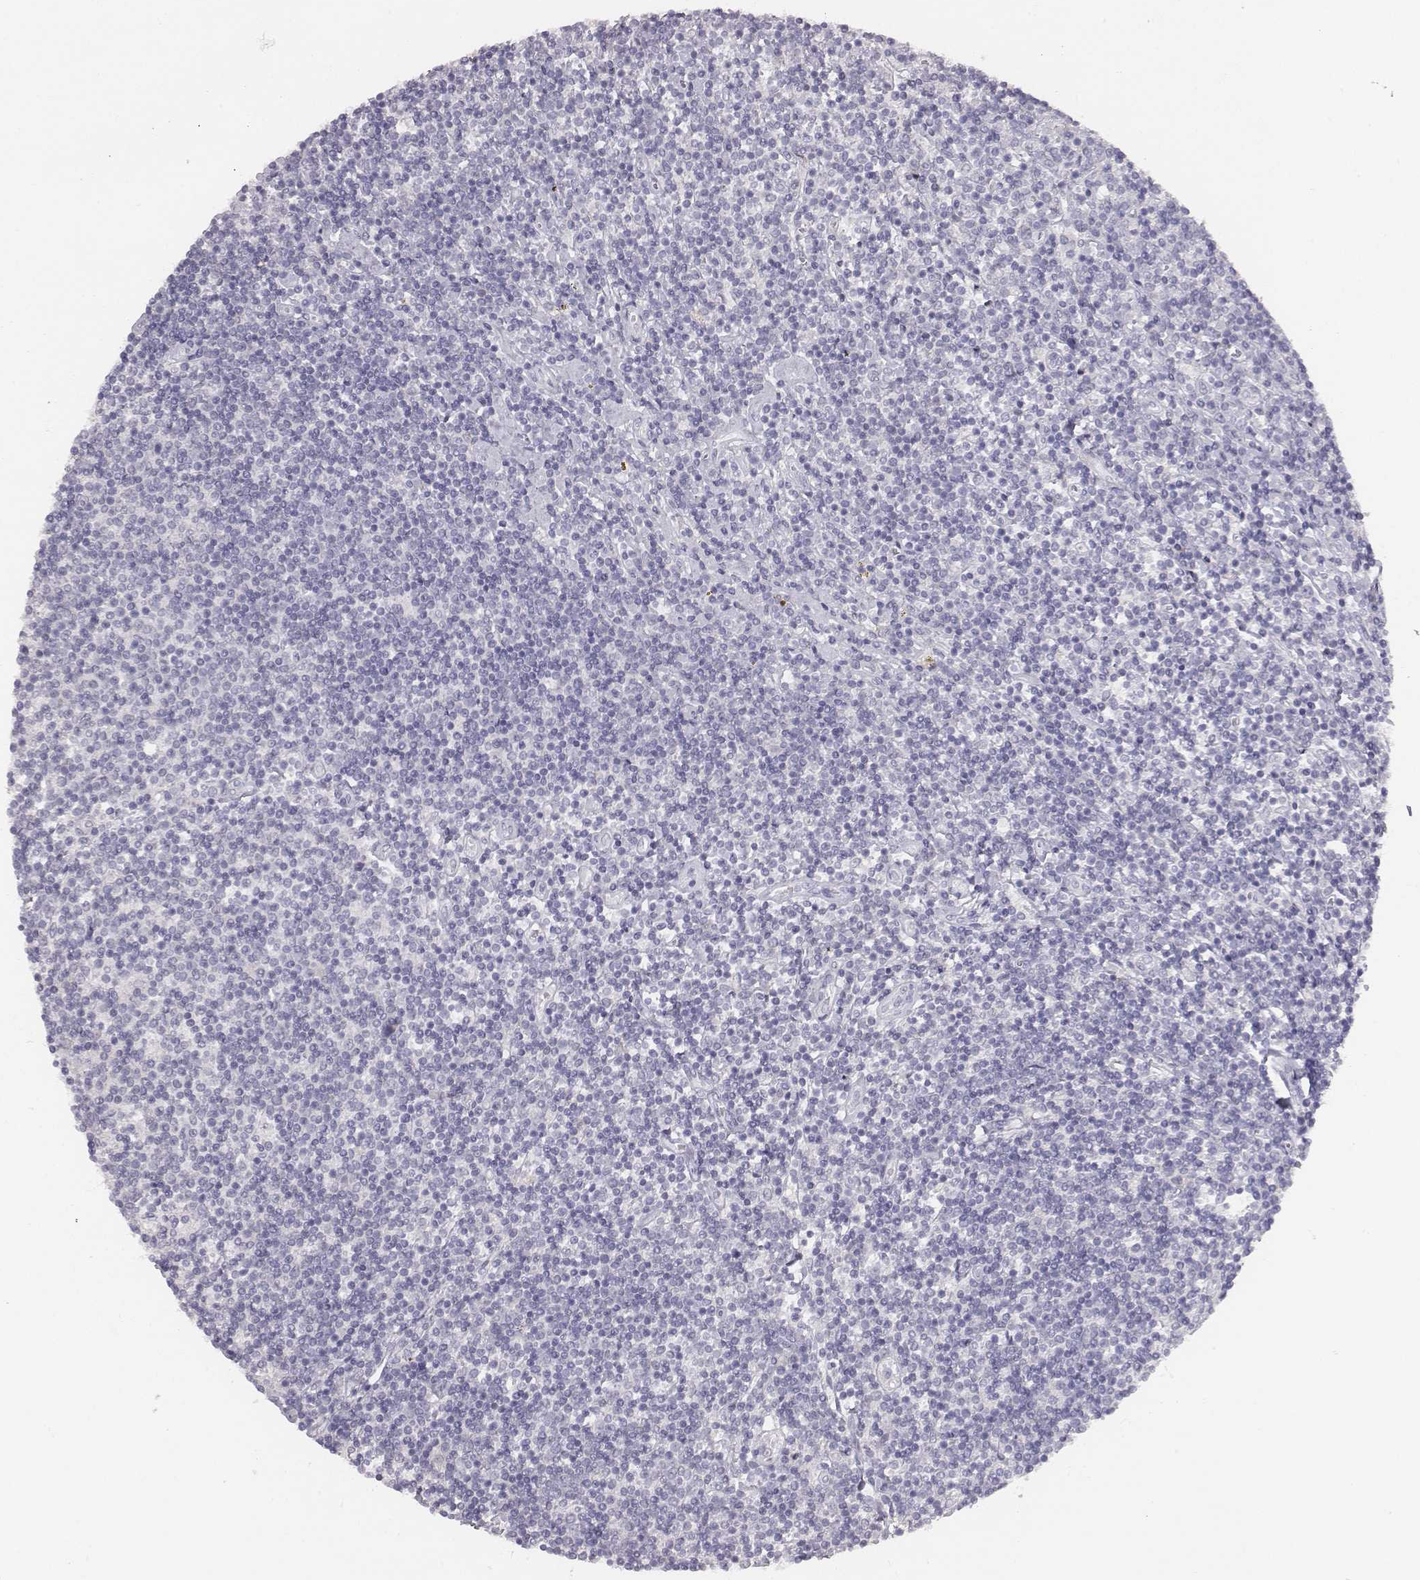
{"staining": {"intensity": "negative", "quantity": "none", "location": "none"}, "tissue": "lymphoma", "cell_type": "Tumor cells", "image_type": "cancer", "snomed": [{"axis": "morphology", "description": "Hodgkin's disease, NOS"}, {"axis": "topography", "description": "Lymph node"}], "caption": "Tumor cells show no significant expression in lymphoma.", "gene": "ABCD3", "patient": {"sex": "male", "age": 40}}